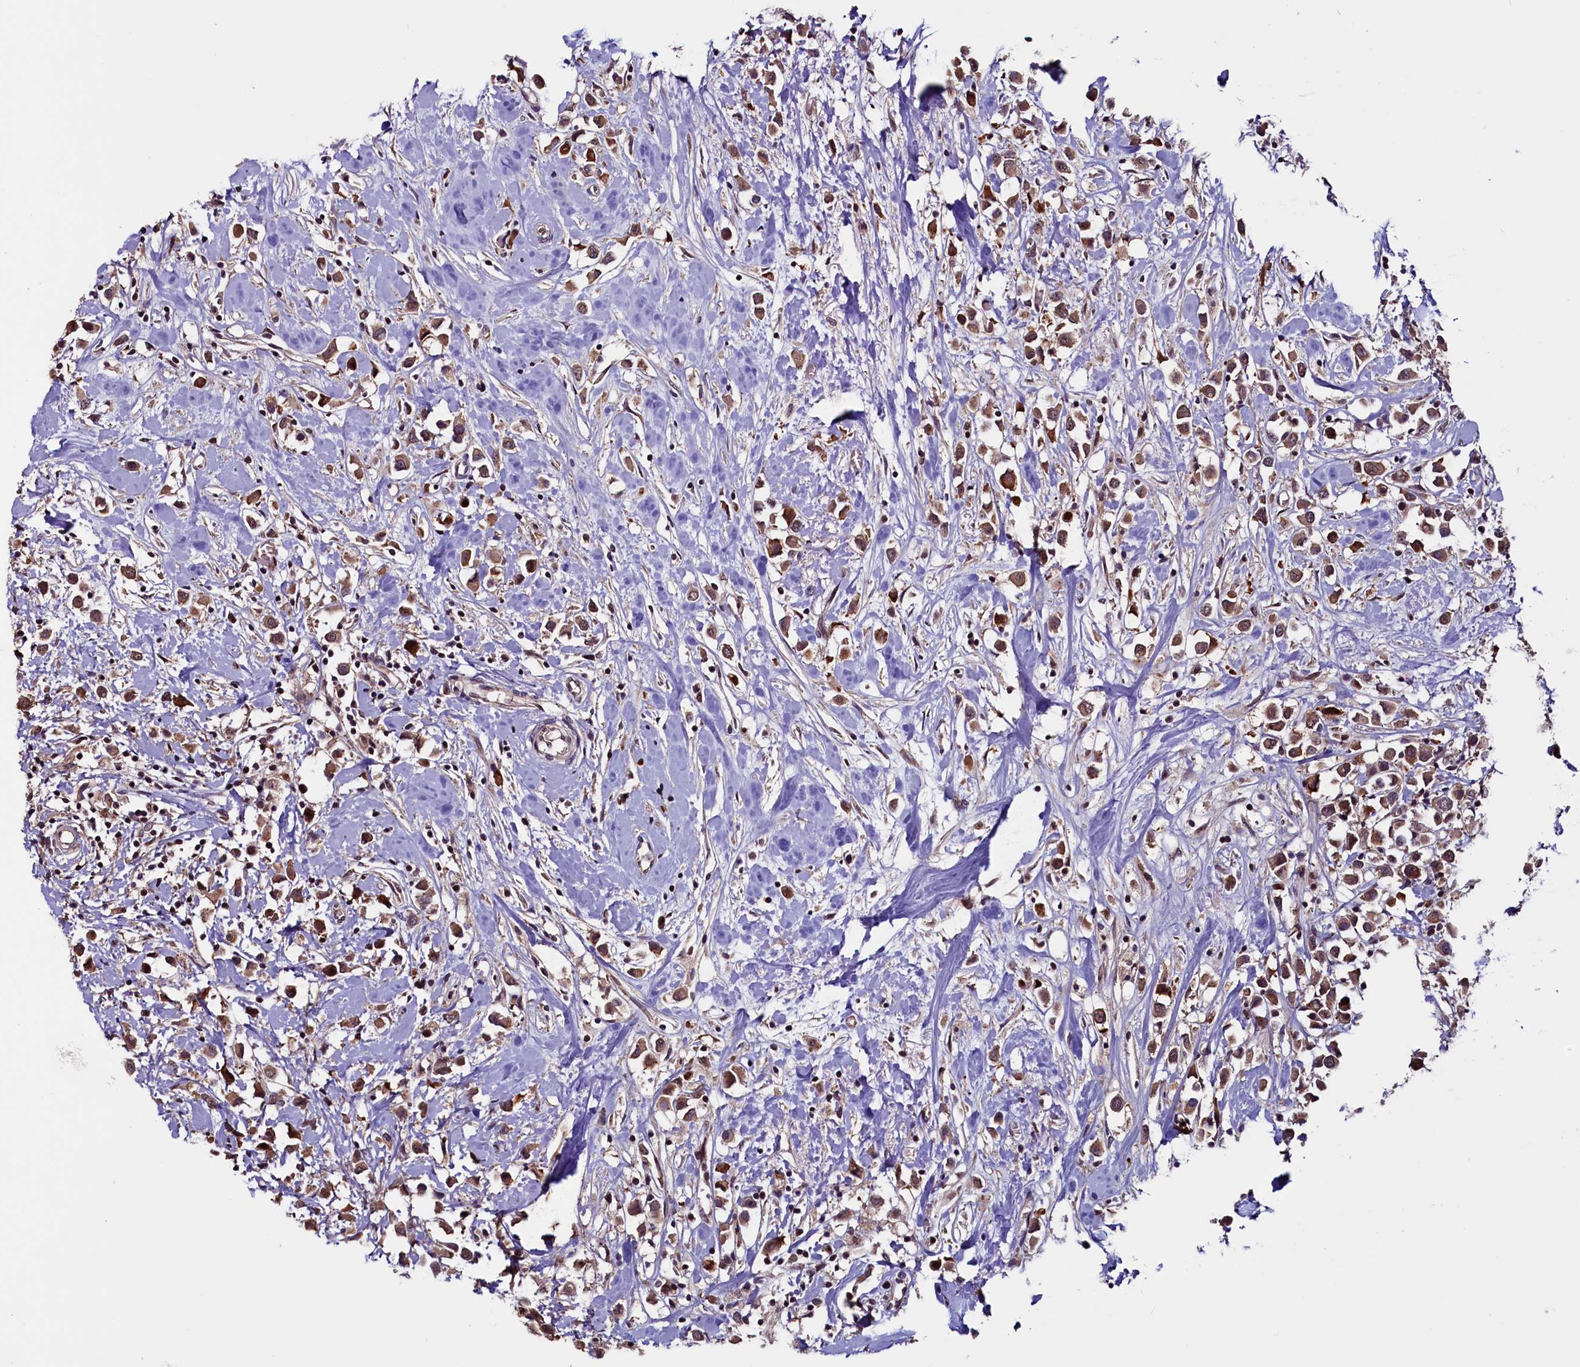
{"staining": {"intensity": "moderate", "quantity": ">75%", "location": "cytoplasmic/membranous,nuclear"}, "tissue": "breast cancer", "cell_type": "Tumor cells", "image_type": "cancer", "snomed": [{"axis": "morphology", "description": "Duct carcinoma"}, {"axis": "topography", "description": "Breast"}], "caption": "Protein expression by immunohistochemistry shows moderate cytoplasmic/membranous and nuclear expression in about >75% of tumor cells in breast intraductal carcinoma.", "gene": "RNMT", "patient": {"sex": "female", "age": 61}}